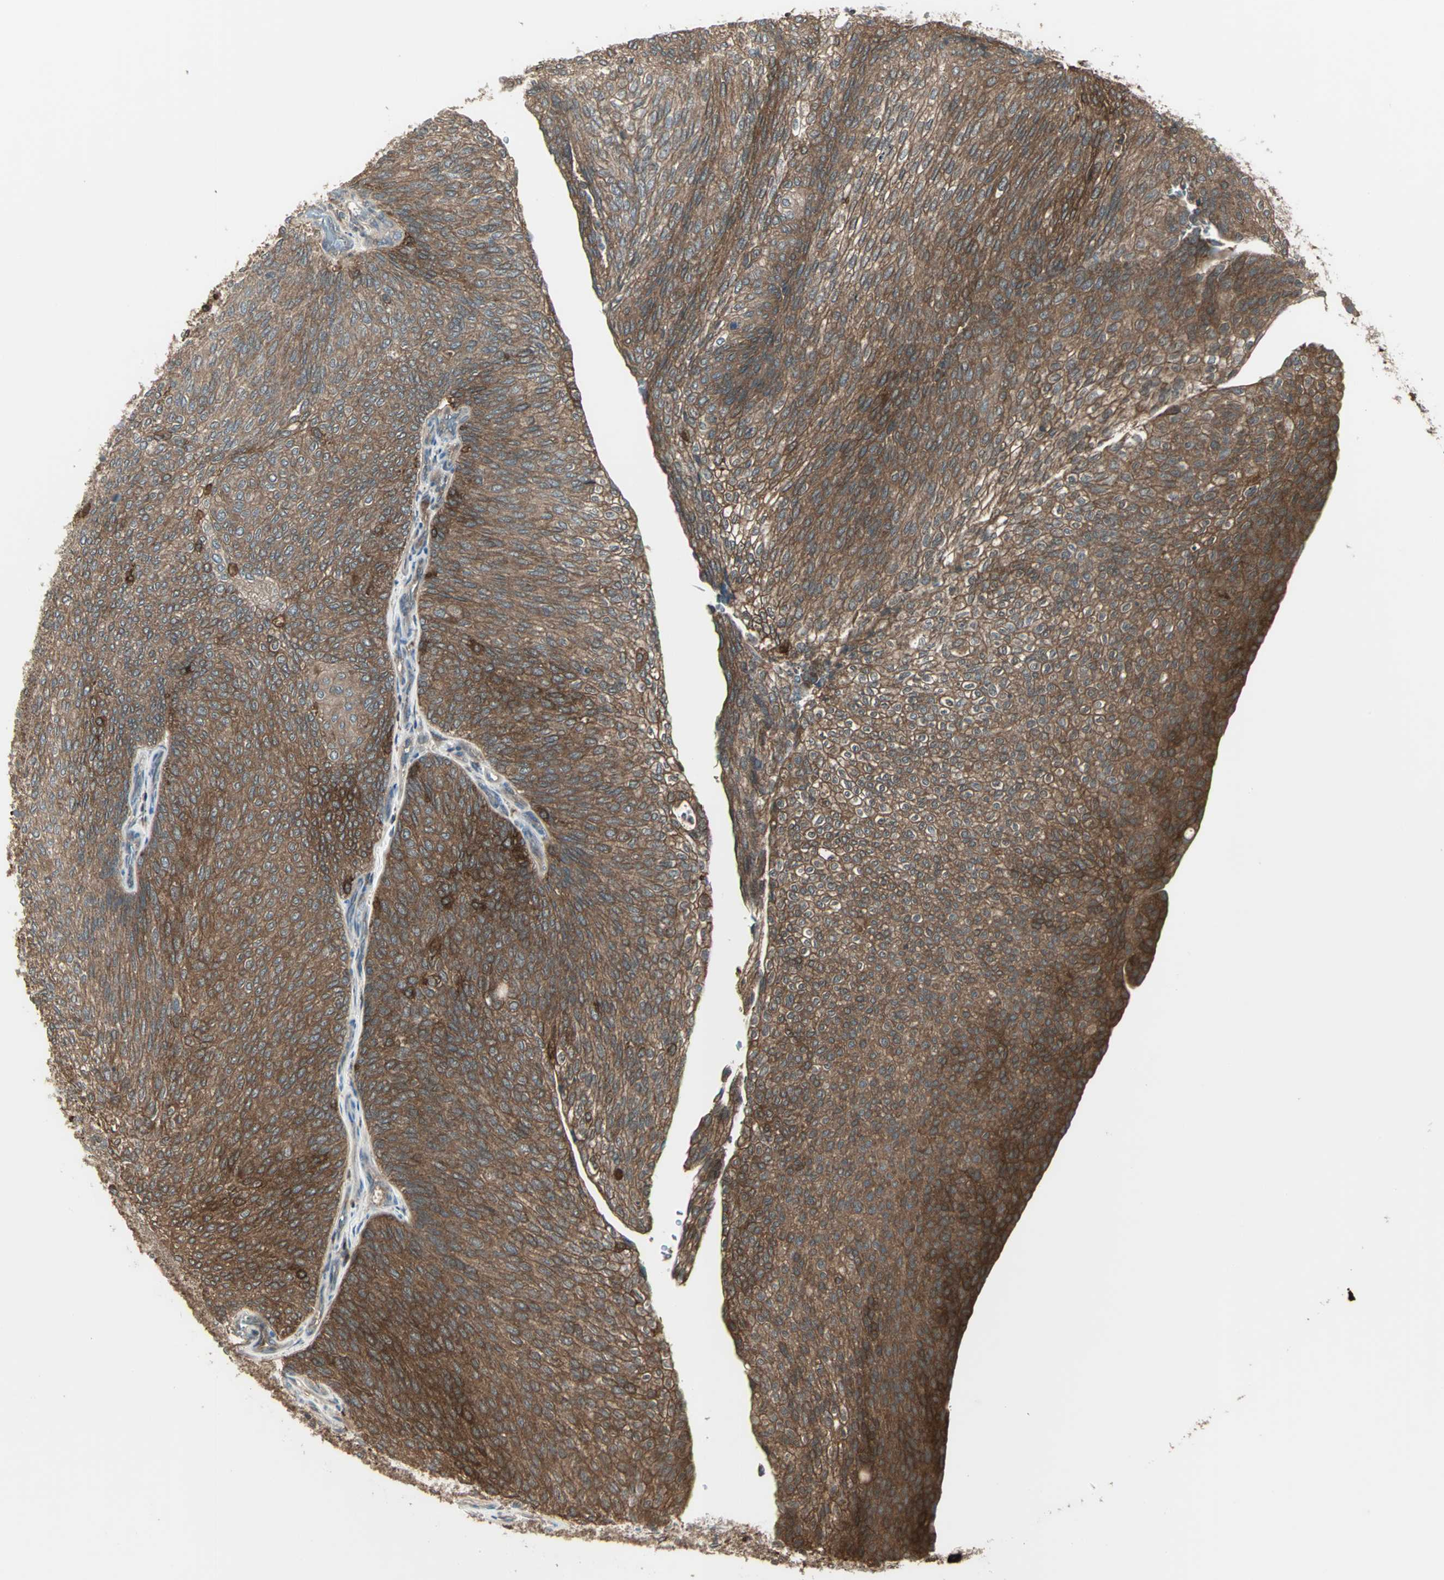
{"staining": {"intensity": "moderate", "quantity": ">75%", "location": "cytoplasmic/membranous"}, "tissue": "urothelial cancer", "cell_type": "Tumor cells", "image_type": "cancer", "snomed": [{"axis": "morphology", "description": "Urothelial carcinoma, Low grade"}, {"axis": "topography", "description": "Urinary bladder"}], "caption": "The image shows a brown stain indicating the presence of a protein in the cytoplasmic/membranous of tumor cells in low-grade urothelial carcinoma. (Brightfield microscopy of DAB IHC at high magnification).", "gene": "PRXL2B", "patient": {"sex": "female", "age": 79}}